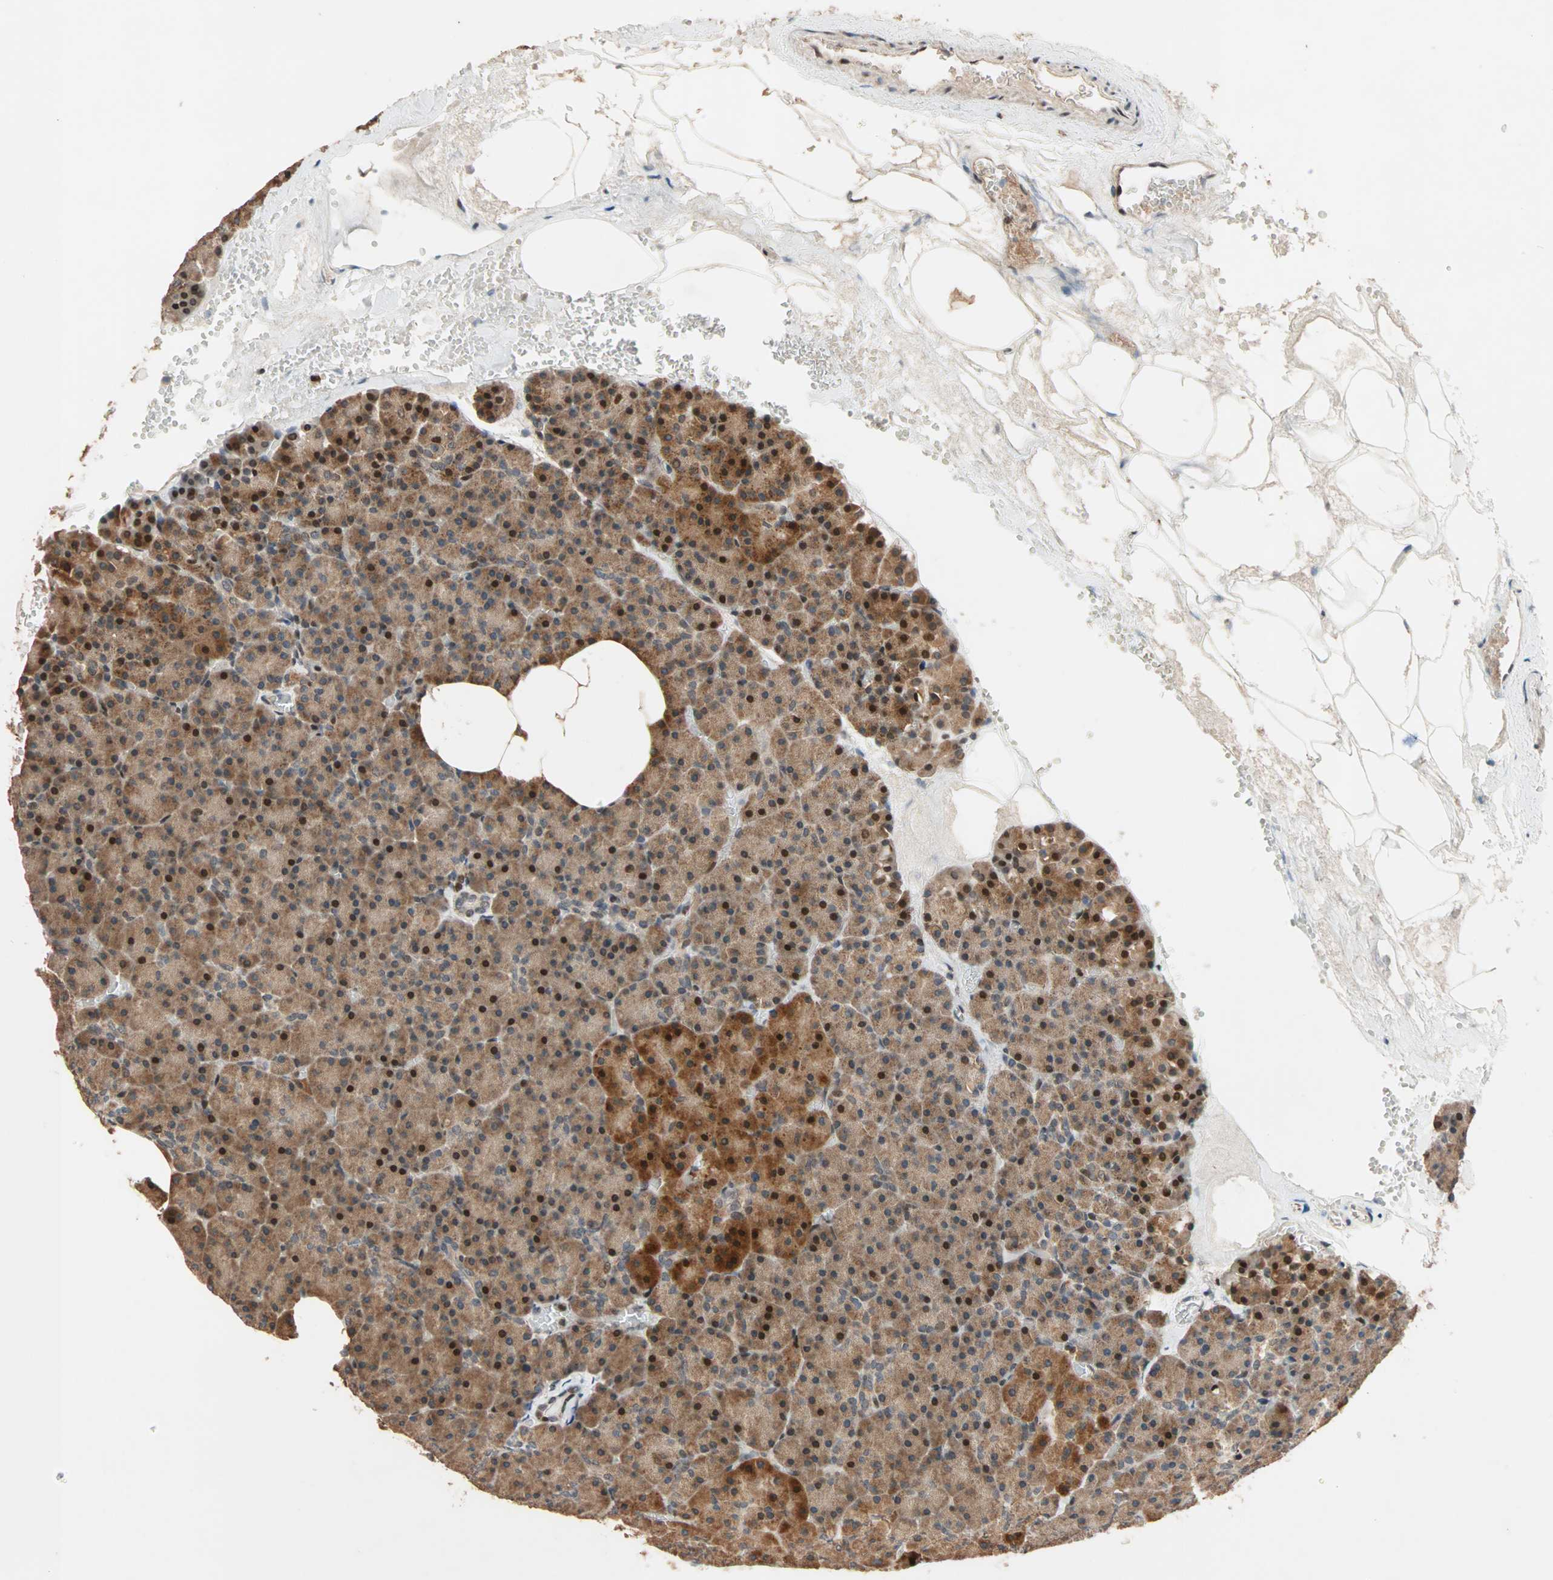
{"staining": {"intensity": "strong", "quantity": ">75%", "location": "cytoplasmic/membranous,nuclear"}, "tissue": "pancreas", "cell_type": "Exocrine glandular cells", "image_type": "normal", "snomed": [{"axis": "morphology", "description": "Normal tissue, NOS"}, {"axis": "topography", "description": "Pancreas"}], "caption": "The image shows staining of unremarkable pancreas, revealing strong cytoplasmic/membranous,nuclear protein positivity (brown color) within exocrine glandular cells.", "gene": "HECW1", "patient": {"sex": "female", "age": 35}}